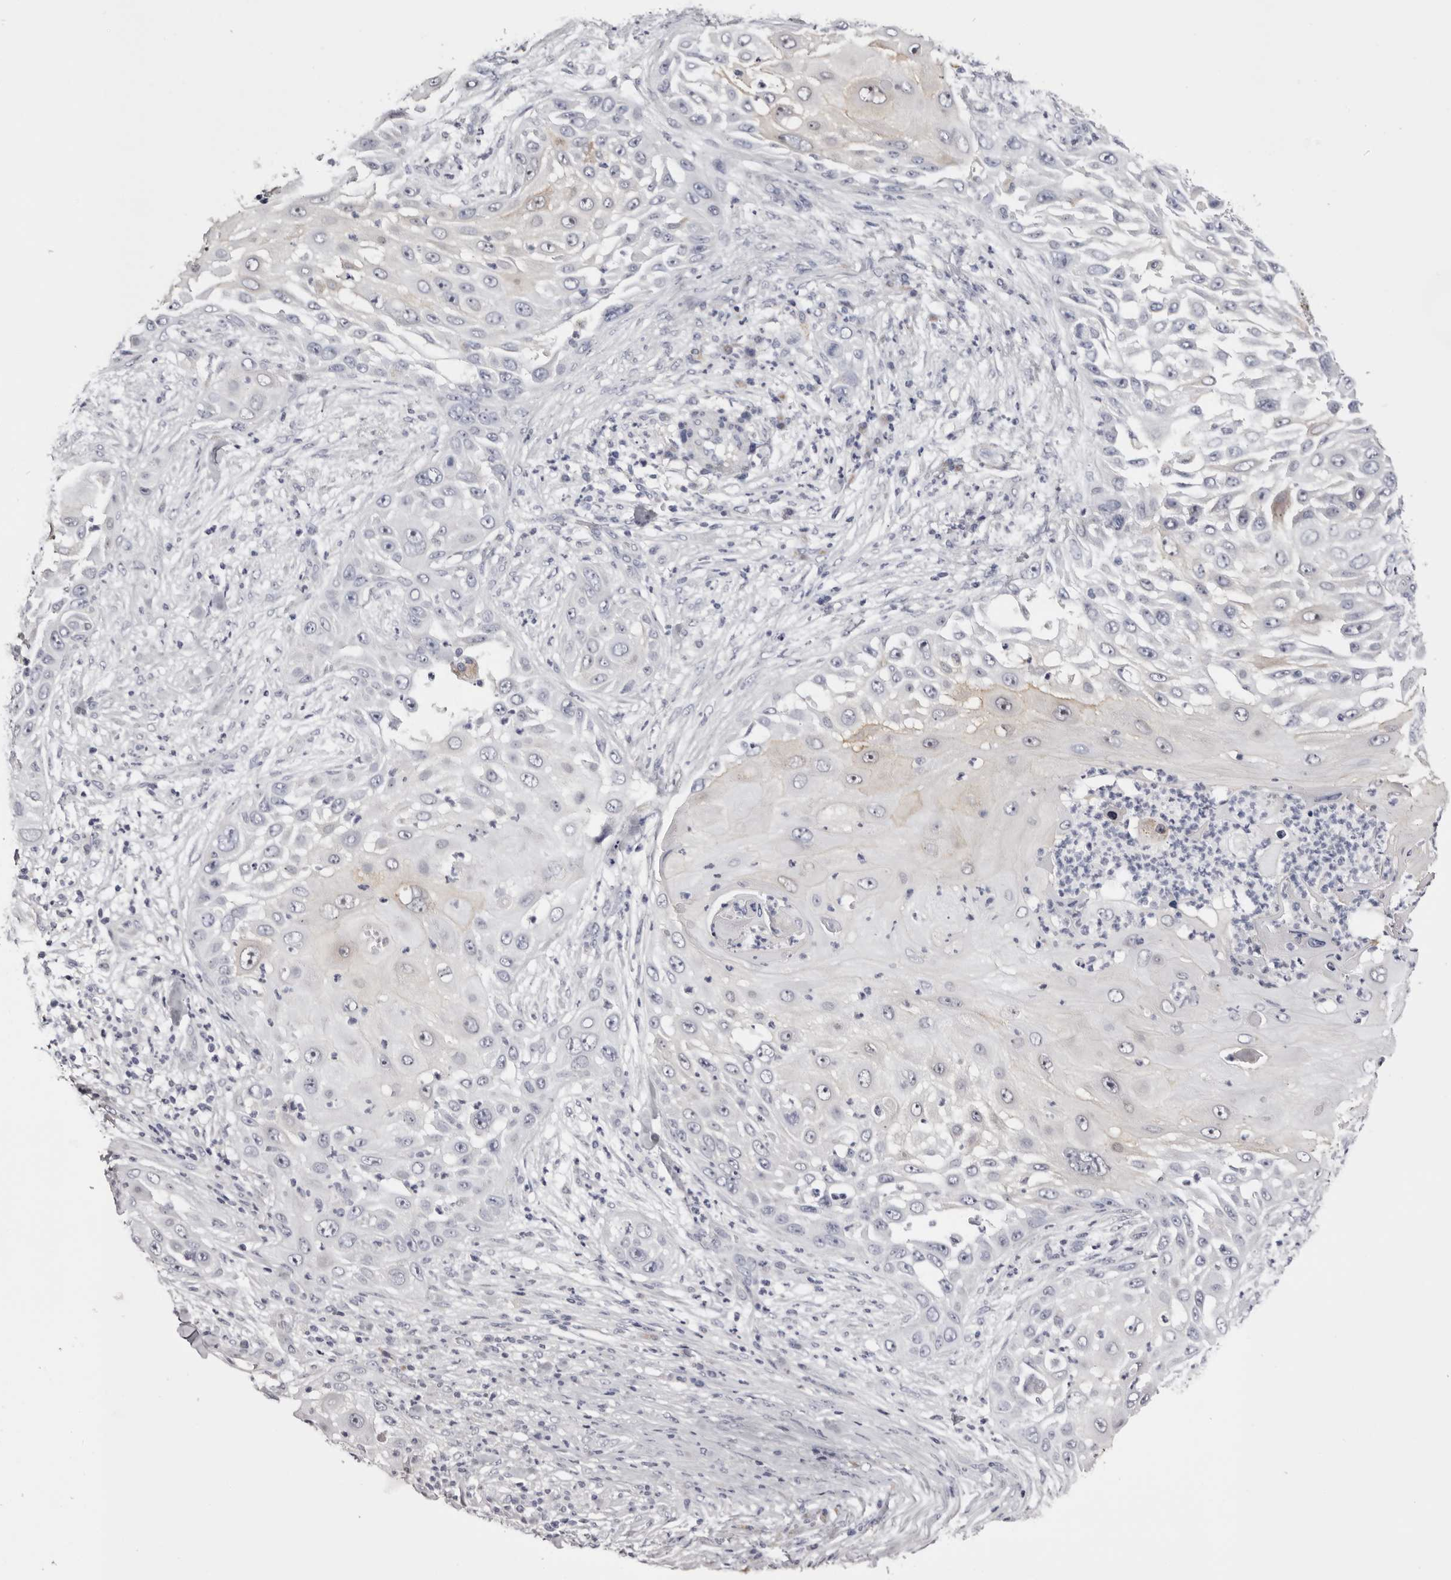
{"staining": {"intensity": "negative", "quantity": "none", "location": "none"}, "tissue": "skin cancer", "cell_type": "Tumor cells", "image_type": "cancer", "snomed": [{"axis": "morphology", "description": "Squamous cell carcinoma, NOS"}, {"axis": "topography", "description": "Skin"}], "caption": "Immunohistochemical staining of skin cancer reveals no significant expression in tumor cells.", "gene": "CASQ1", "patient": {"sex": "female", "age": 44}}